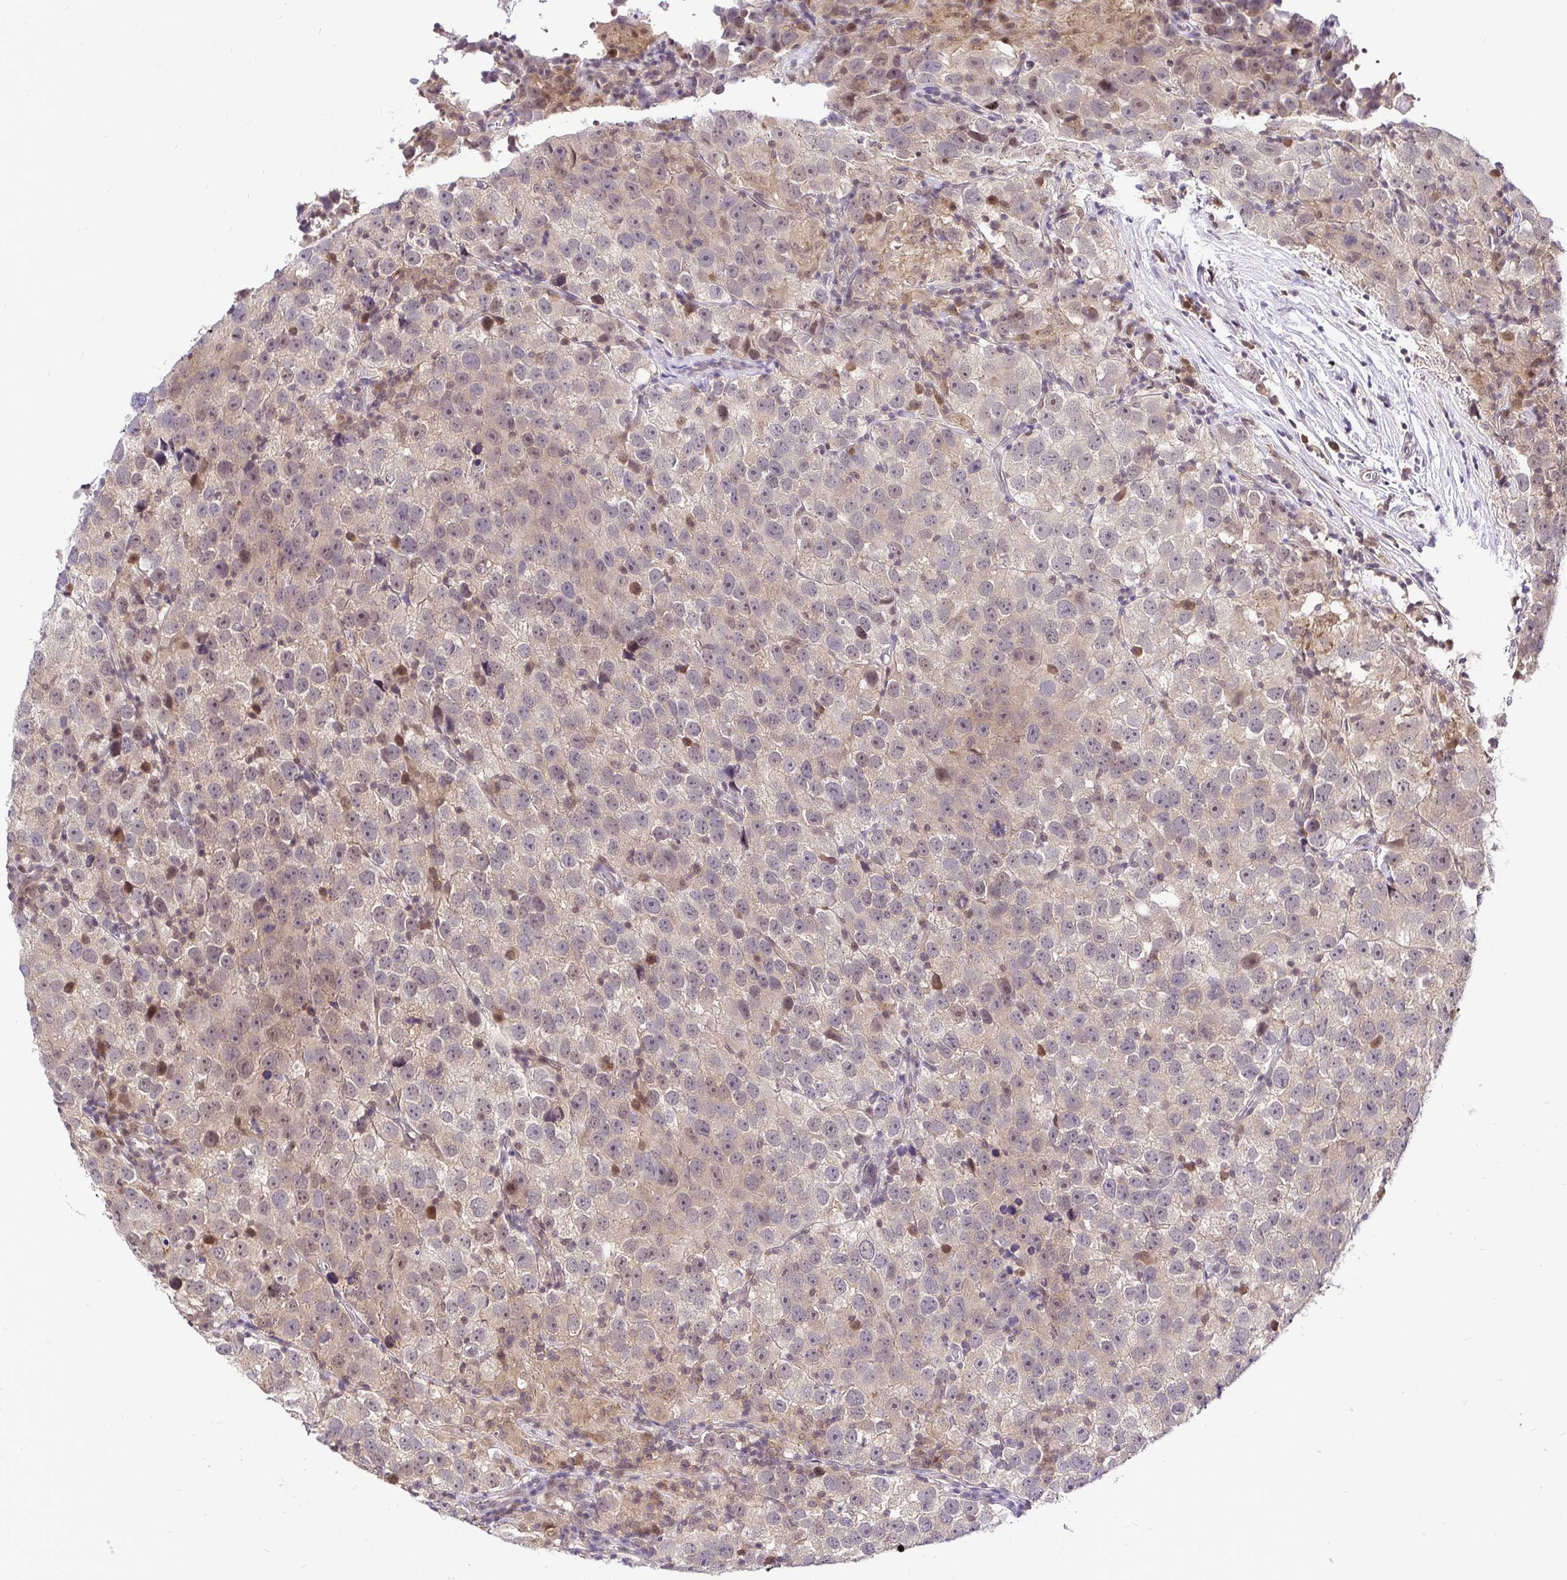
{"staining": {"intensity": "weak", "quantity": "25%-75%", "location": "cytoplasmic/membranous,nuclear"}, "tissue": "testis cancer", "cell_type": "Tumor cells", "image_type": "cancer", "snomed": [{"axis": "morphology", "description": "Seminoma, NOS"}, {"axis": "topography", "description": "Testis"}], "caption": "Testis cancer was stained to show a protein in brown. There is low levels of weak cytoplasmic/membranous and nuclear positivity in about 25%-75% of tumor cells.", "gene": "UBE2M", "patient": {"sex": "male", "age": 26}}